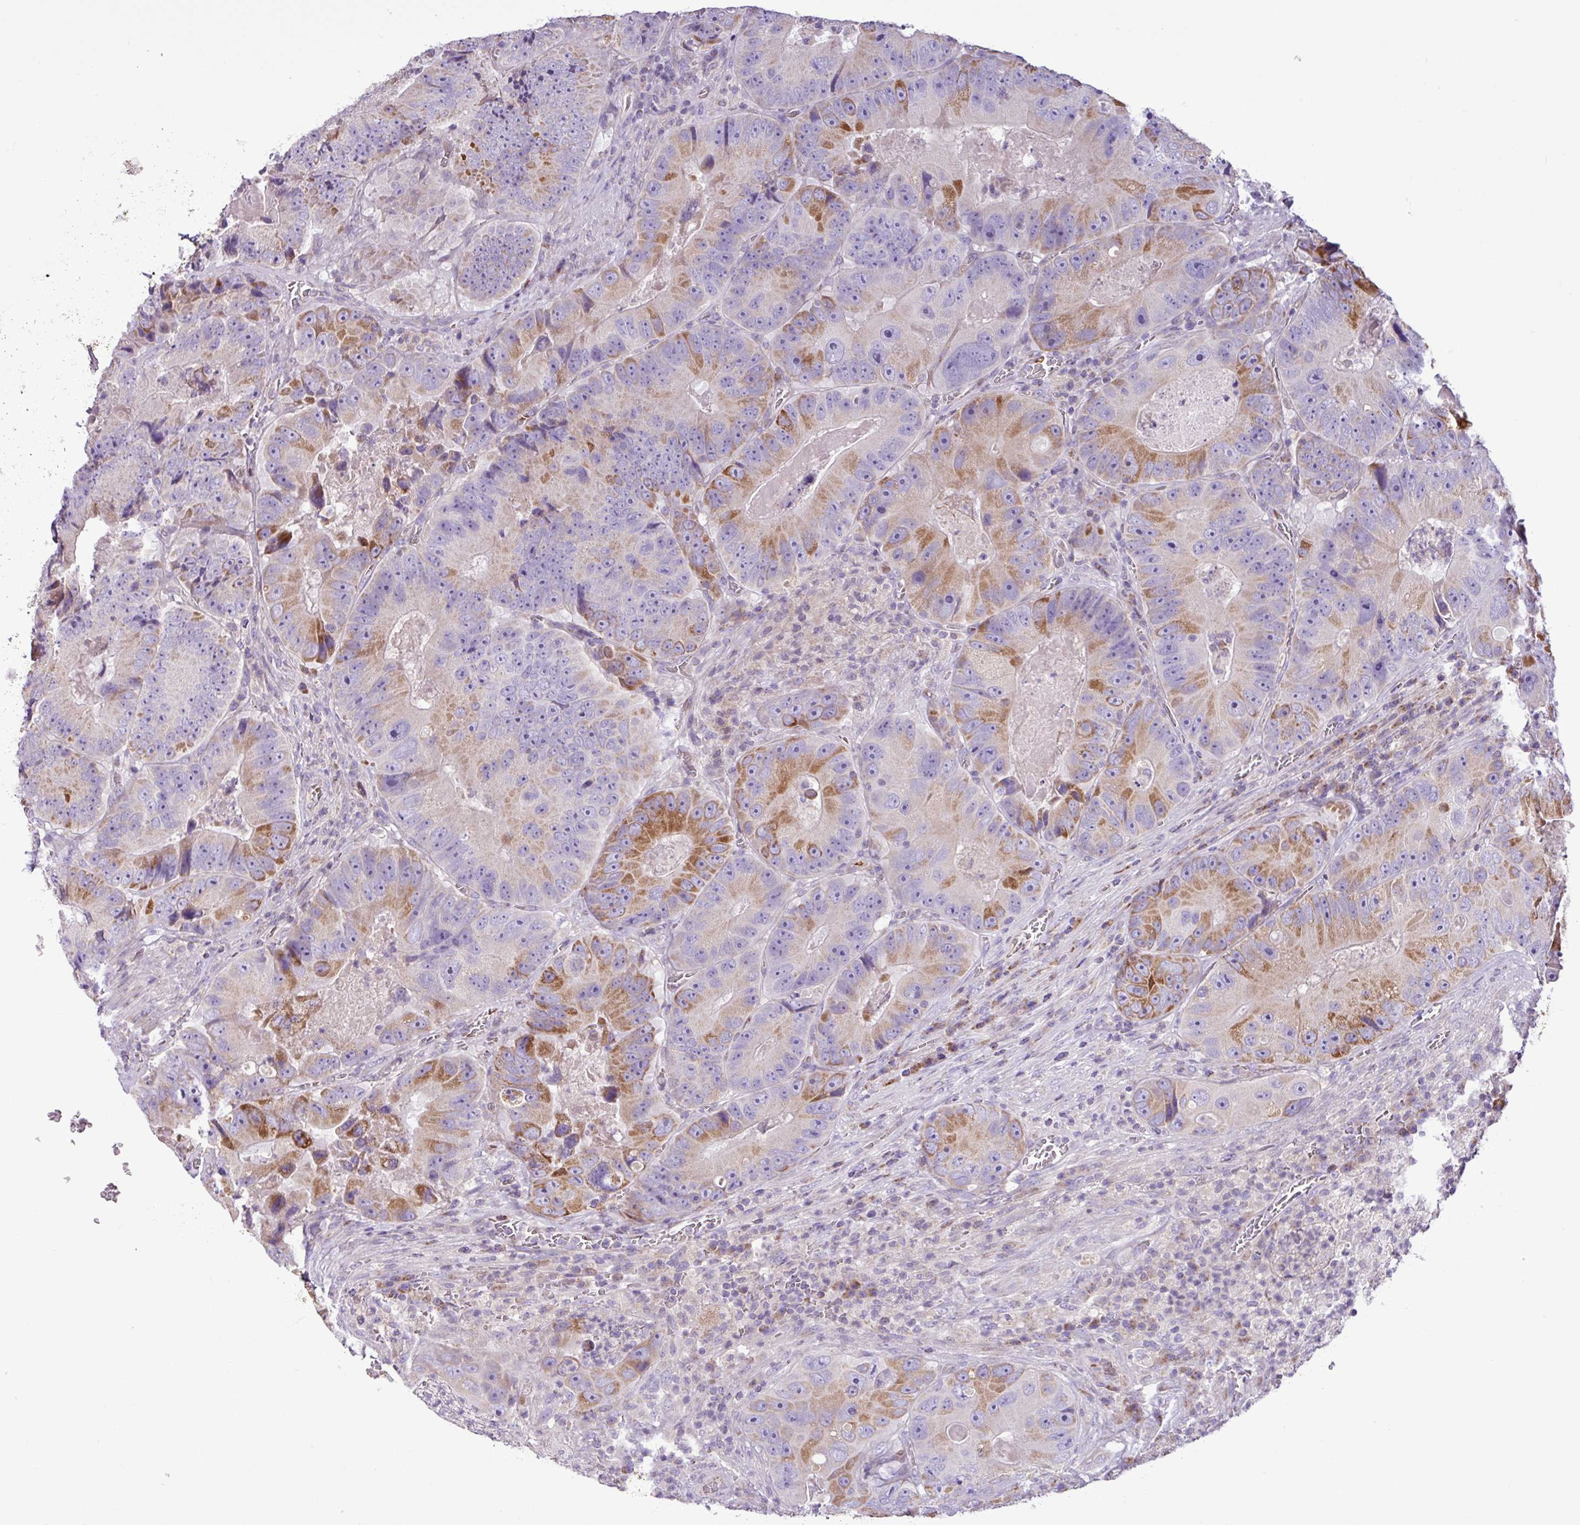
{"staining": {"intensity": "moderate", "quantity": "25%-75%", "location": "cytoplasmic/membranous"}, "tissue": "colorectal cancer", "cell_type": "Tumor cells", "image_type": "cancer", "snomed": [{"axis": "morphology", "description": "Adenocarcinoma, NOS"}, {"axis": "topography", "description": "Colon"}], "caption": "Protein positivity by immunohistochemistry displays moderate cytoplasmic/membranous expression in about 25%-75% of tumor cells in colorectal adenocarcinoma. Immunohistochemistry (ihc) stains the protein in brown and the nuclei are stained blue.", "gene": "FAM183A", "patient": {"sex": "female", "age": 86}}